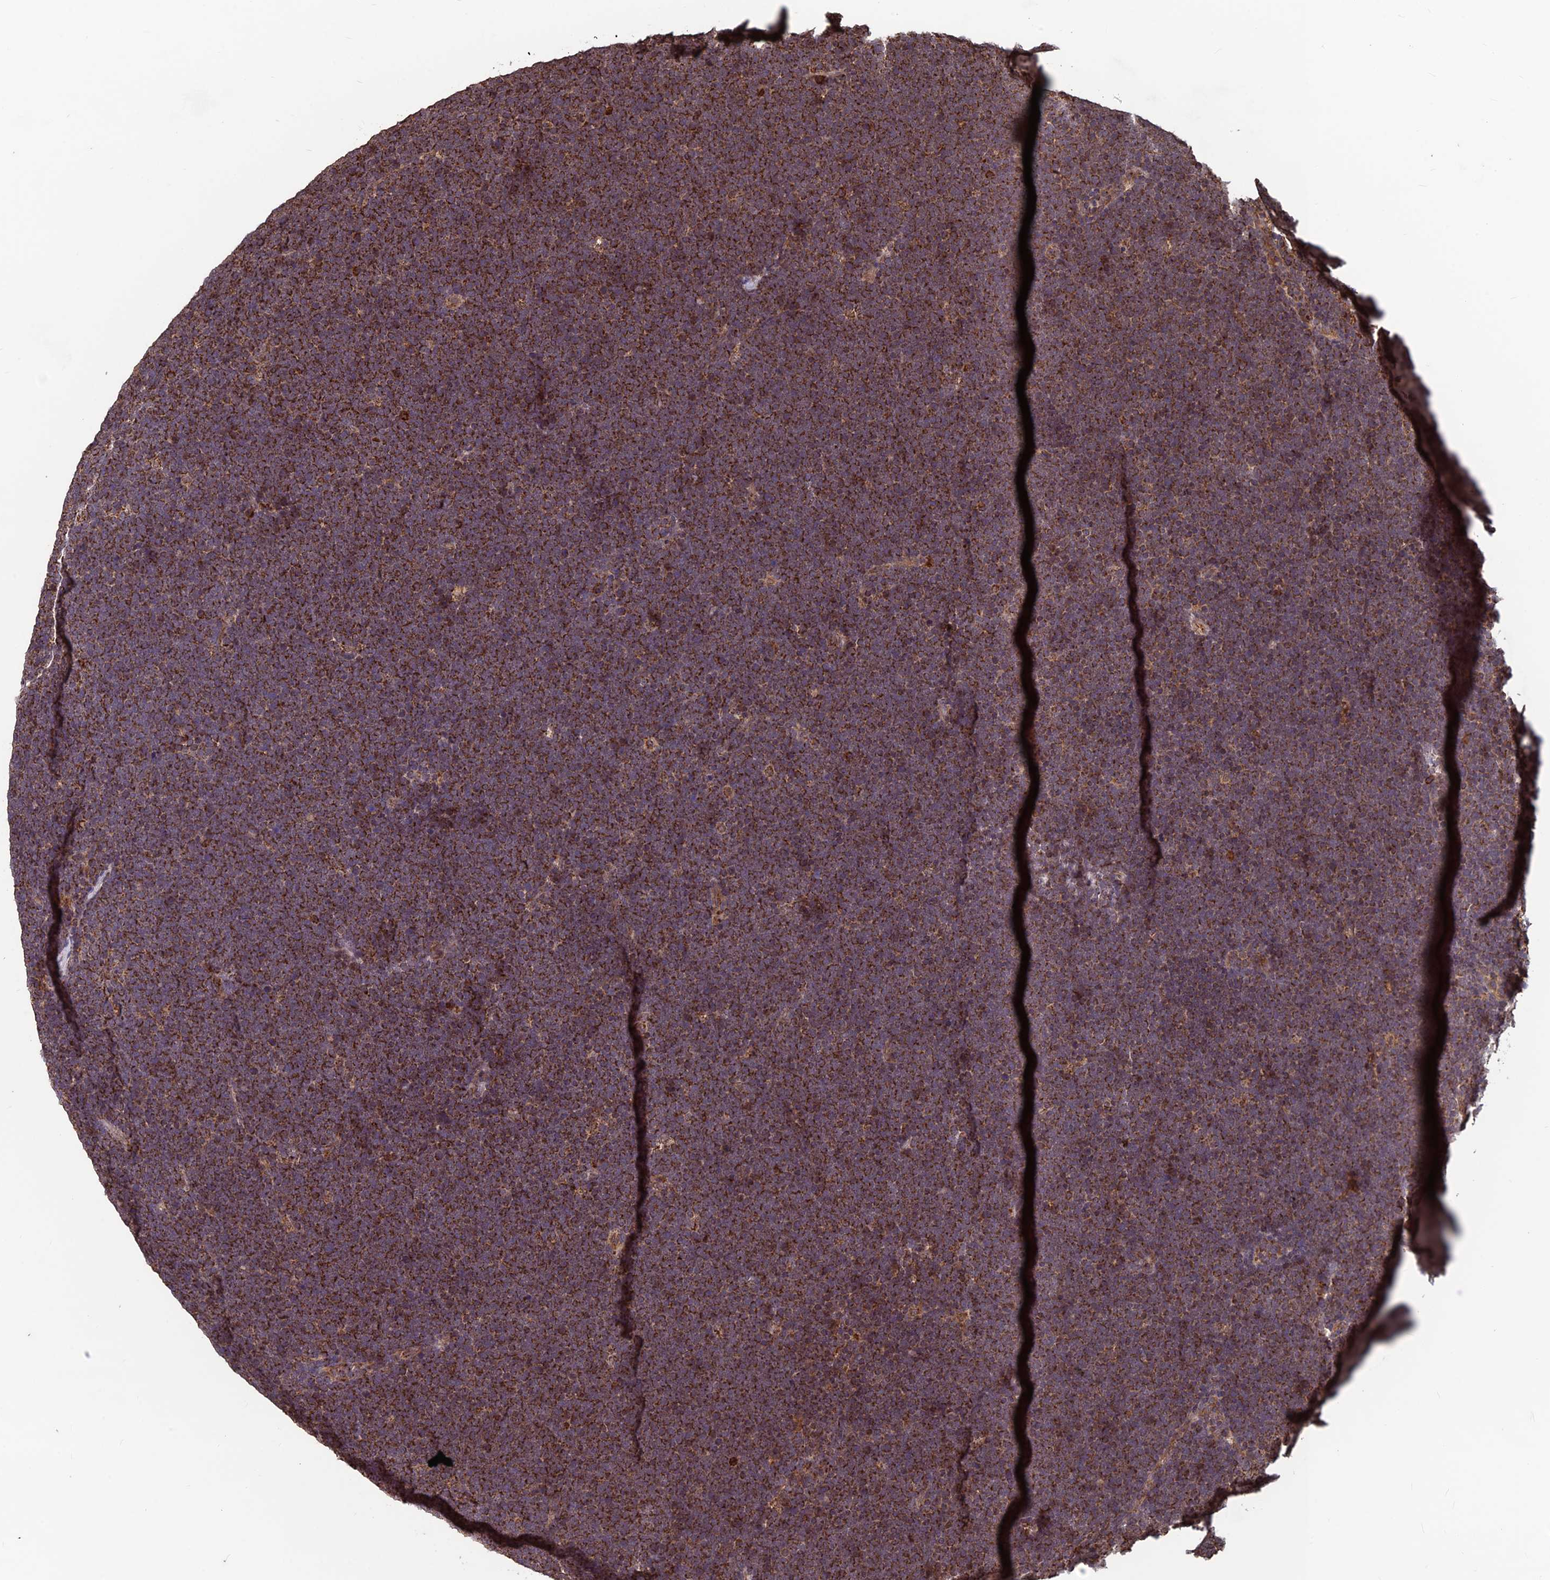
{"staining": {"intensity": "strong", "quantity": ">75%", "location": "cytoplasmic/membranous"}, "tissue": "lymphoma", "cell_type": "Tumor cells", "image_type": "cancer", "snomed": [{"axis": "morphology", "description": "Malignant lymphoma, non-Hodgkin's type, High grade"}, {"axis": "topography", "description": "Lymph node"}], "caption": "Strong cytoplasmic/membranous expression is identified in approximately >75% of tumor cells in lymphoma.", "gene": "CCDC15", "patient": {"sex": "male", "age": 13}}